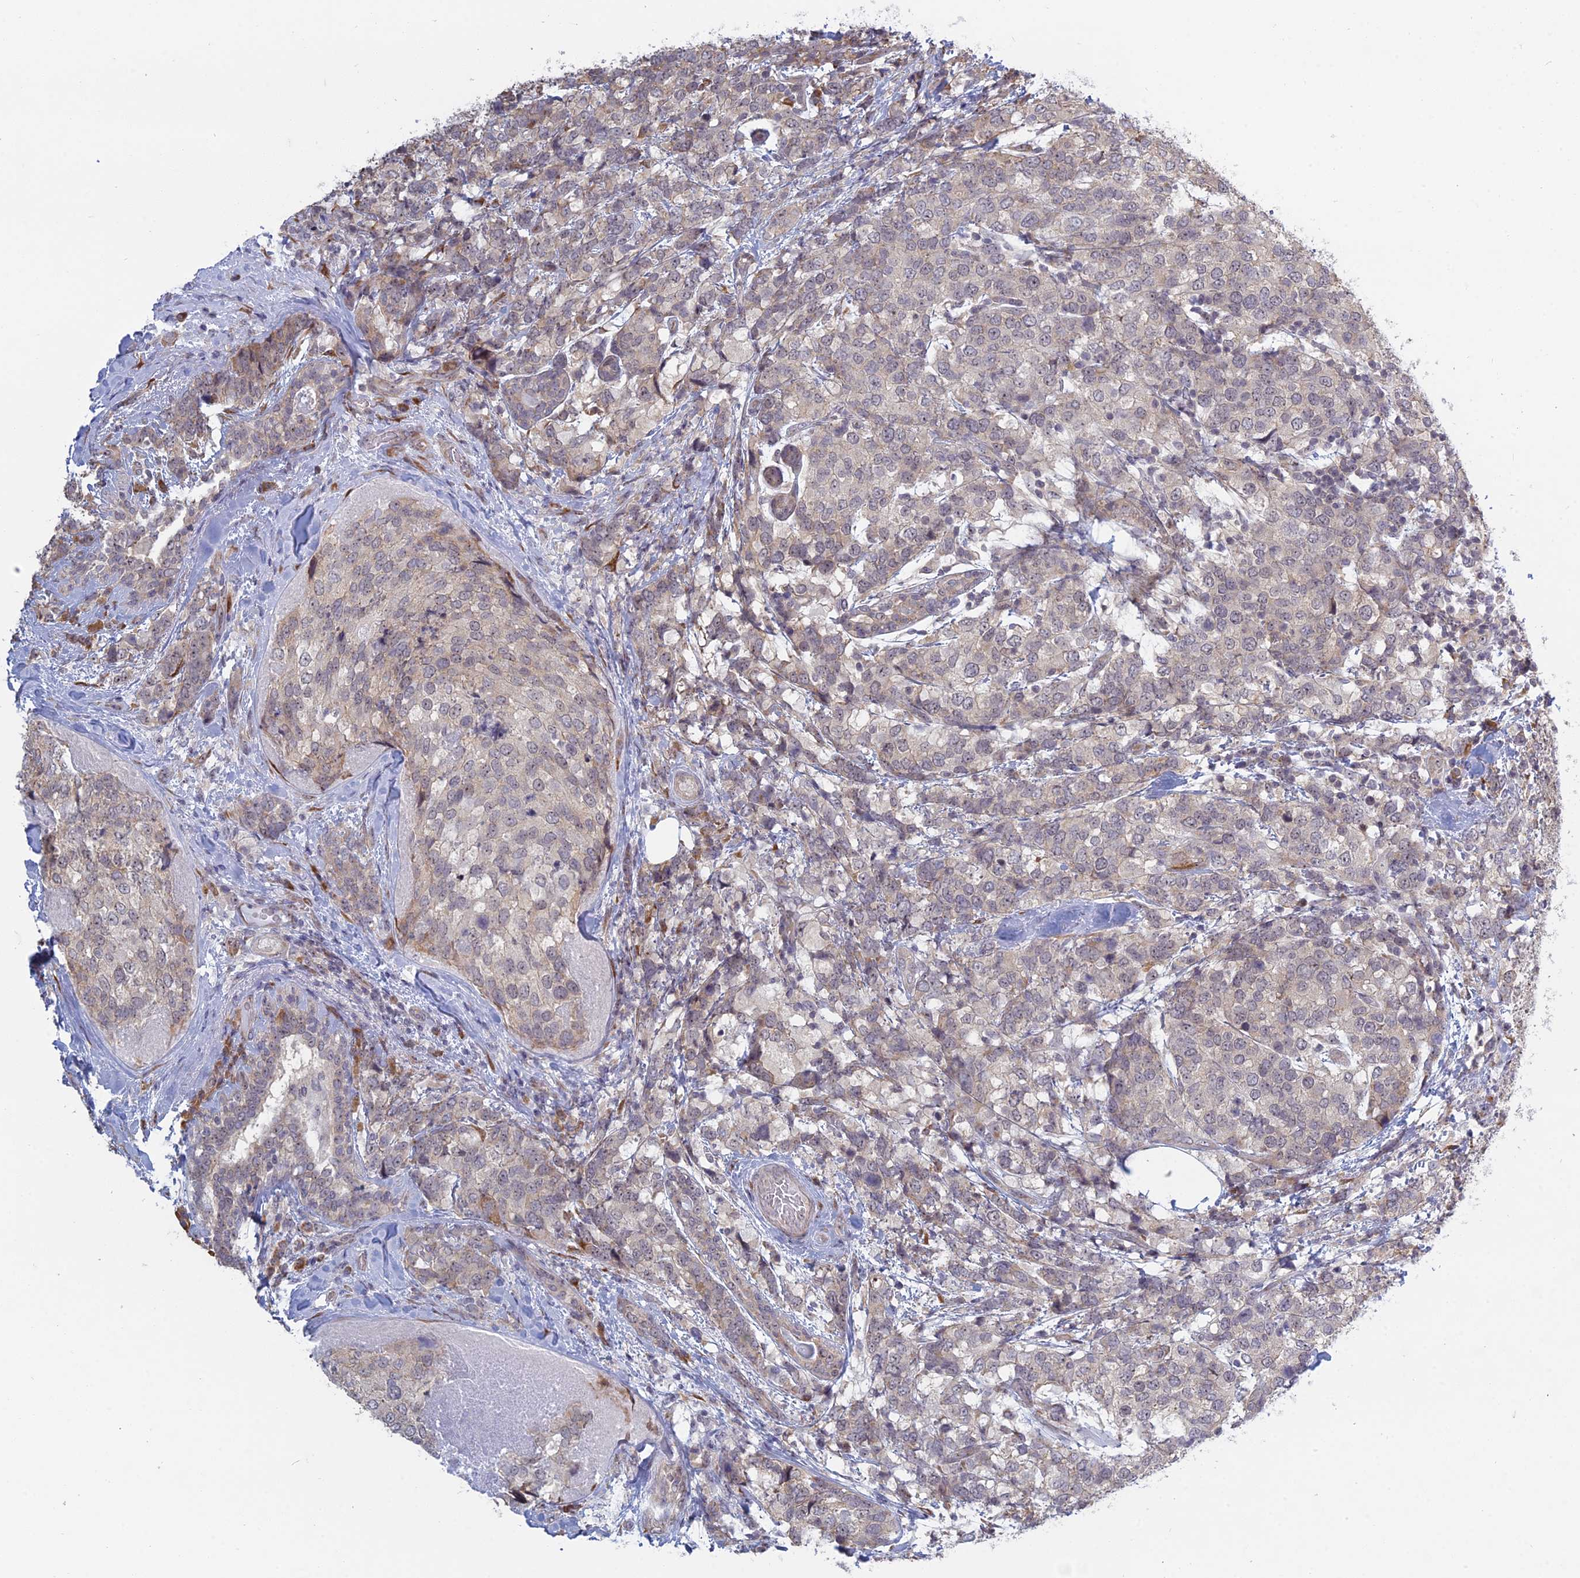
{"staining": {"intensity": "negative", "quantity": "none", "location": "none"}, "tissue": "breast cancer", "cell_type": "Tumor cells", "image_type": "cancer", "snomed": [{"axis": "morphology", "description": "Lobular carcinoma"}, {"axis": "topography", "description": "Breast"}], "caption": "The photomicrograph reveals no significant positivity in tumor cells of lobular carcinoma (breast).", "gene": "RPS19BP1", "patient": {"sex": "female", "age": 59}}